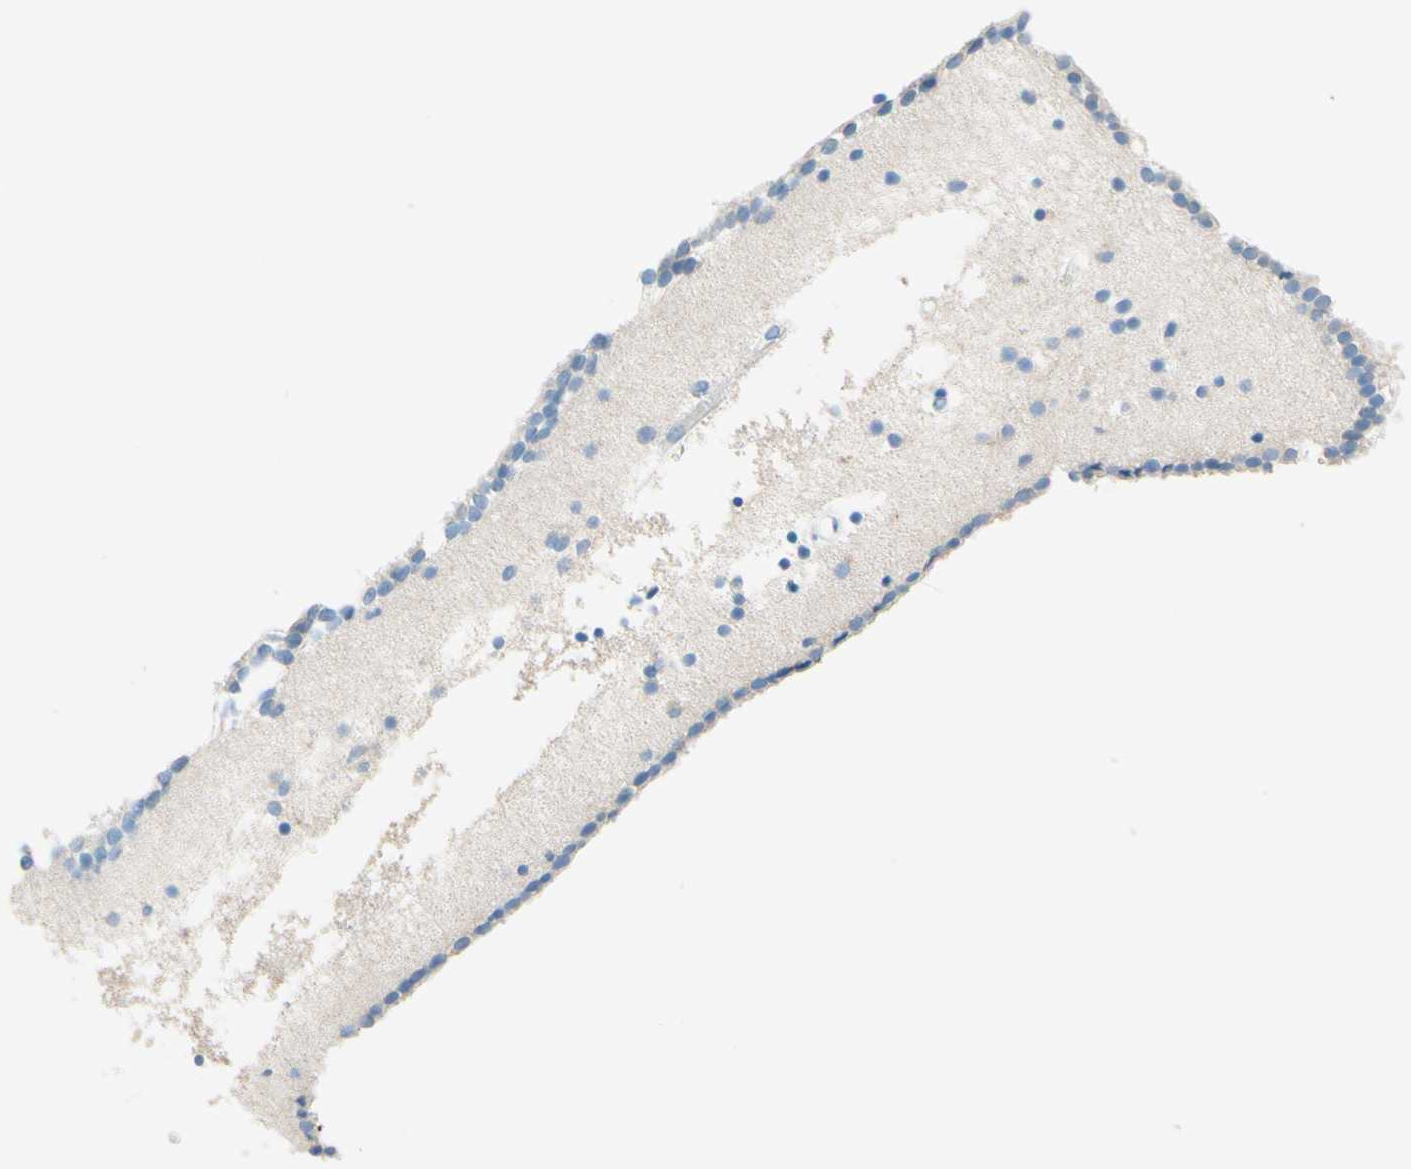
{"staining": {"intensity": "negative", "quantity": "none", "location": "none"}, "tissue": "caudate", "cell_type": "Glial cells", "image_type": "normal", "snomed": [{"axis": "morphology", "description": "Normal tissue, NOS"}, {"axis": "topography", "description": "Lateral ventricle wall"}], "caption": "A high-resolution image shows IHC staining of normal caudate, which displays no significant expression in glial cells.", "gene": "PASD1", "patient": {"sex": "male", "age": 45}}